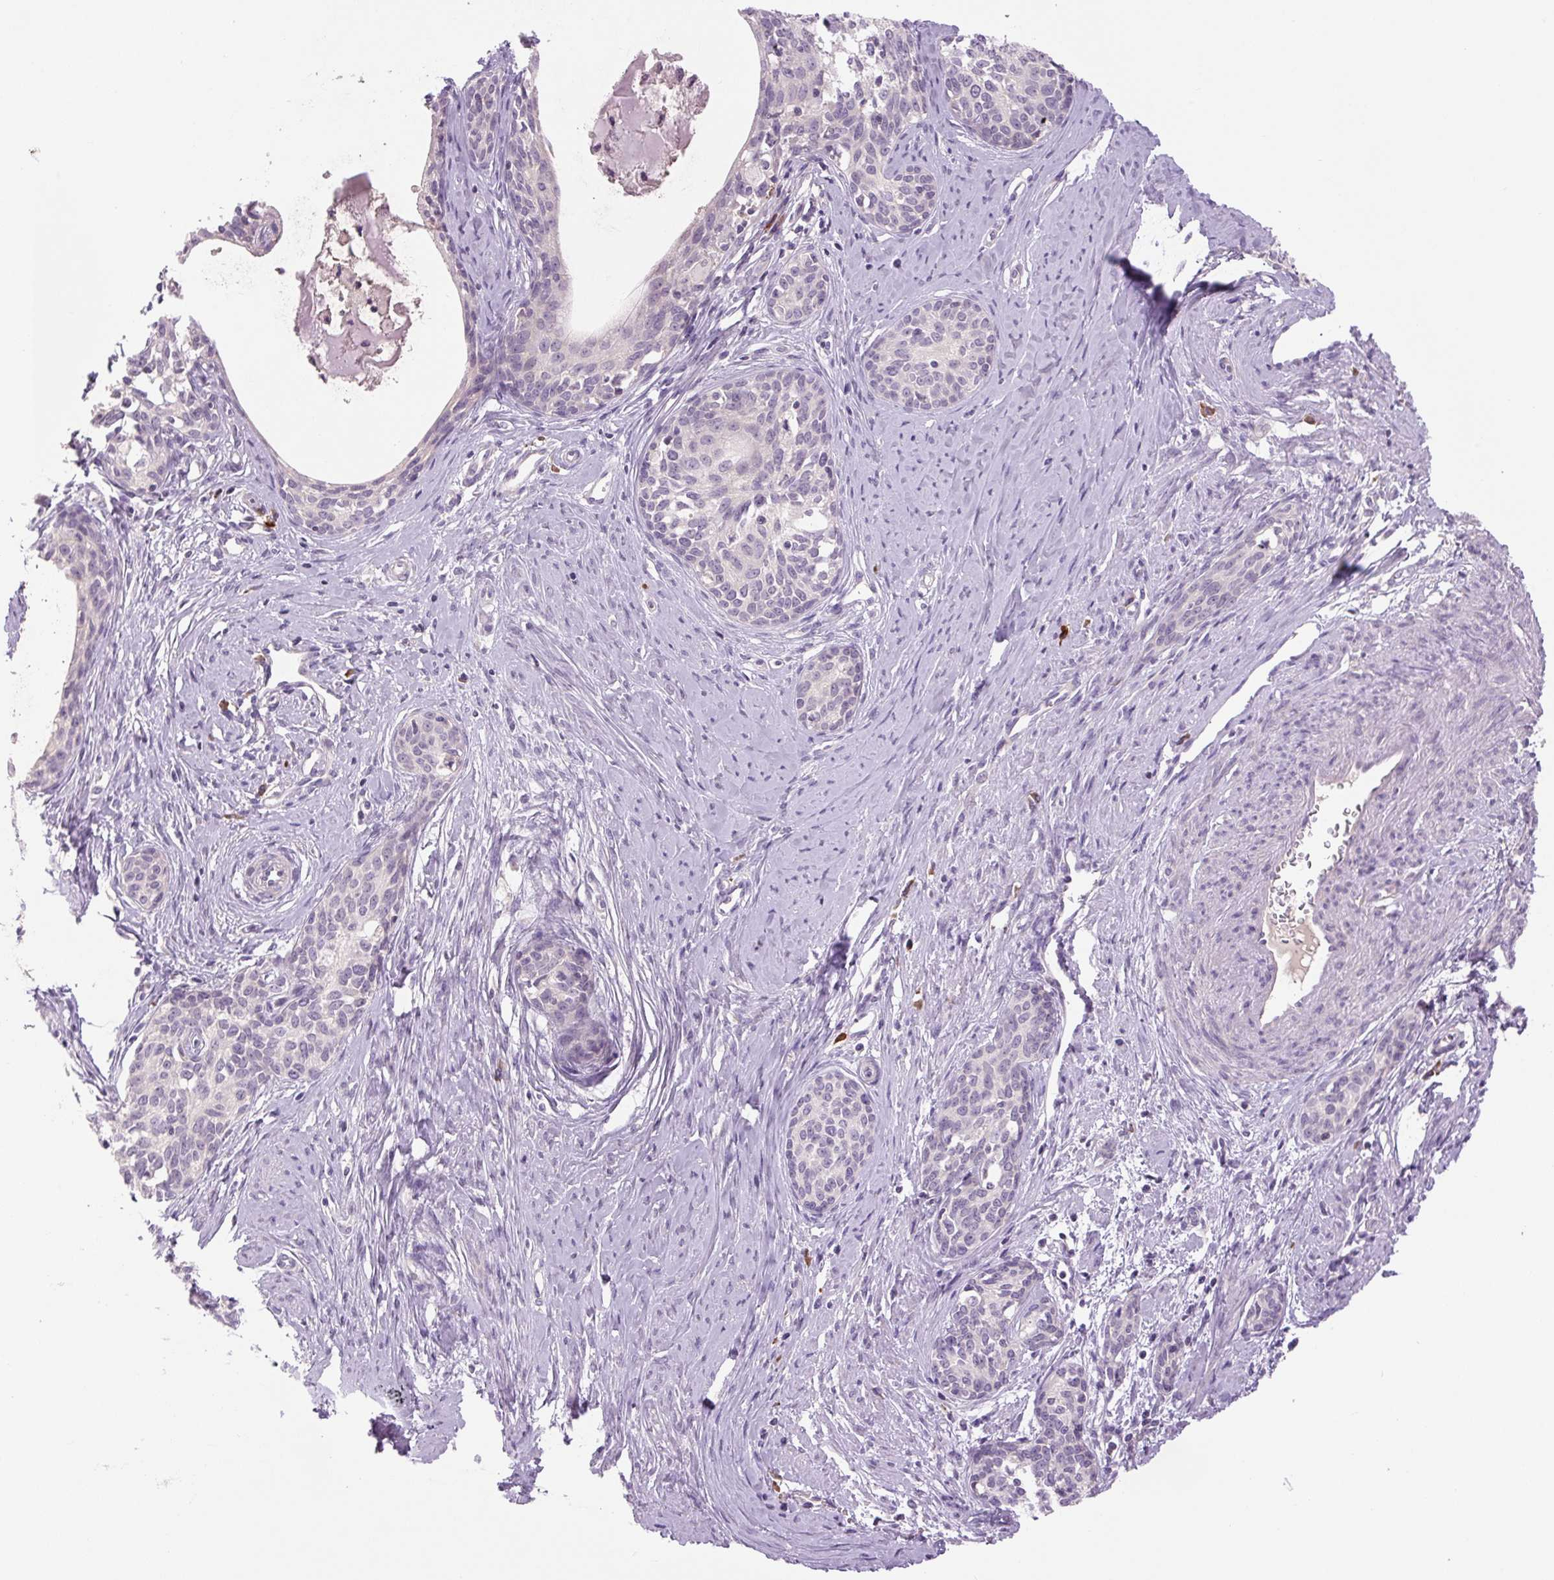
{"staining": {"intensity": "negative", "quantity": "none", "location": "none"}, "tissue": "cervical cancer", "cell_type": "Tumor cells", "image_type": "cancer", "snomed": [{"axis": "morphology", "description": "Squamous cell carcinoma, NOS"}, {"axis": "morphology", "description": "Adenocarcinoma, NOS"}, {"axis": "topography", "description": "Cervix"}], "caption": "The histopathology image displays no staining of tumor cells in adenocarcinoma (cervical). Nuclei are stained in blue.", "gene": "TMEM100", "patient": {"sex": "female", "age": 52}}